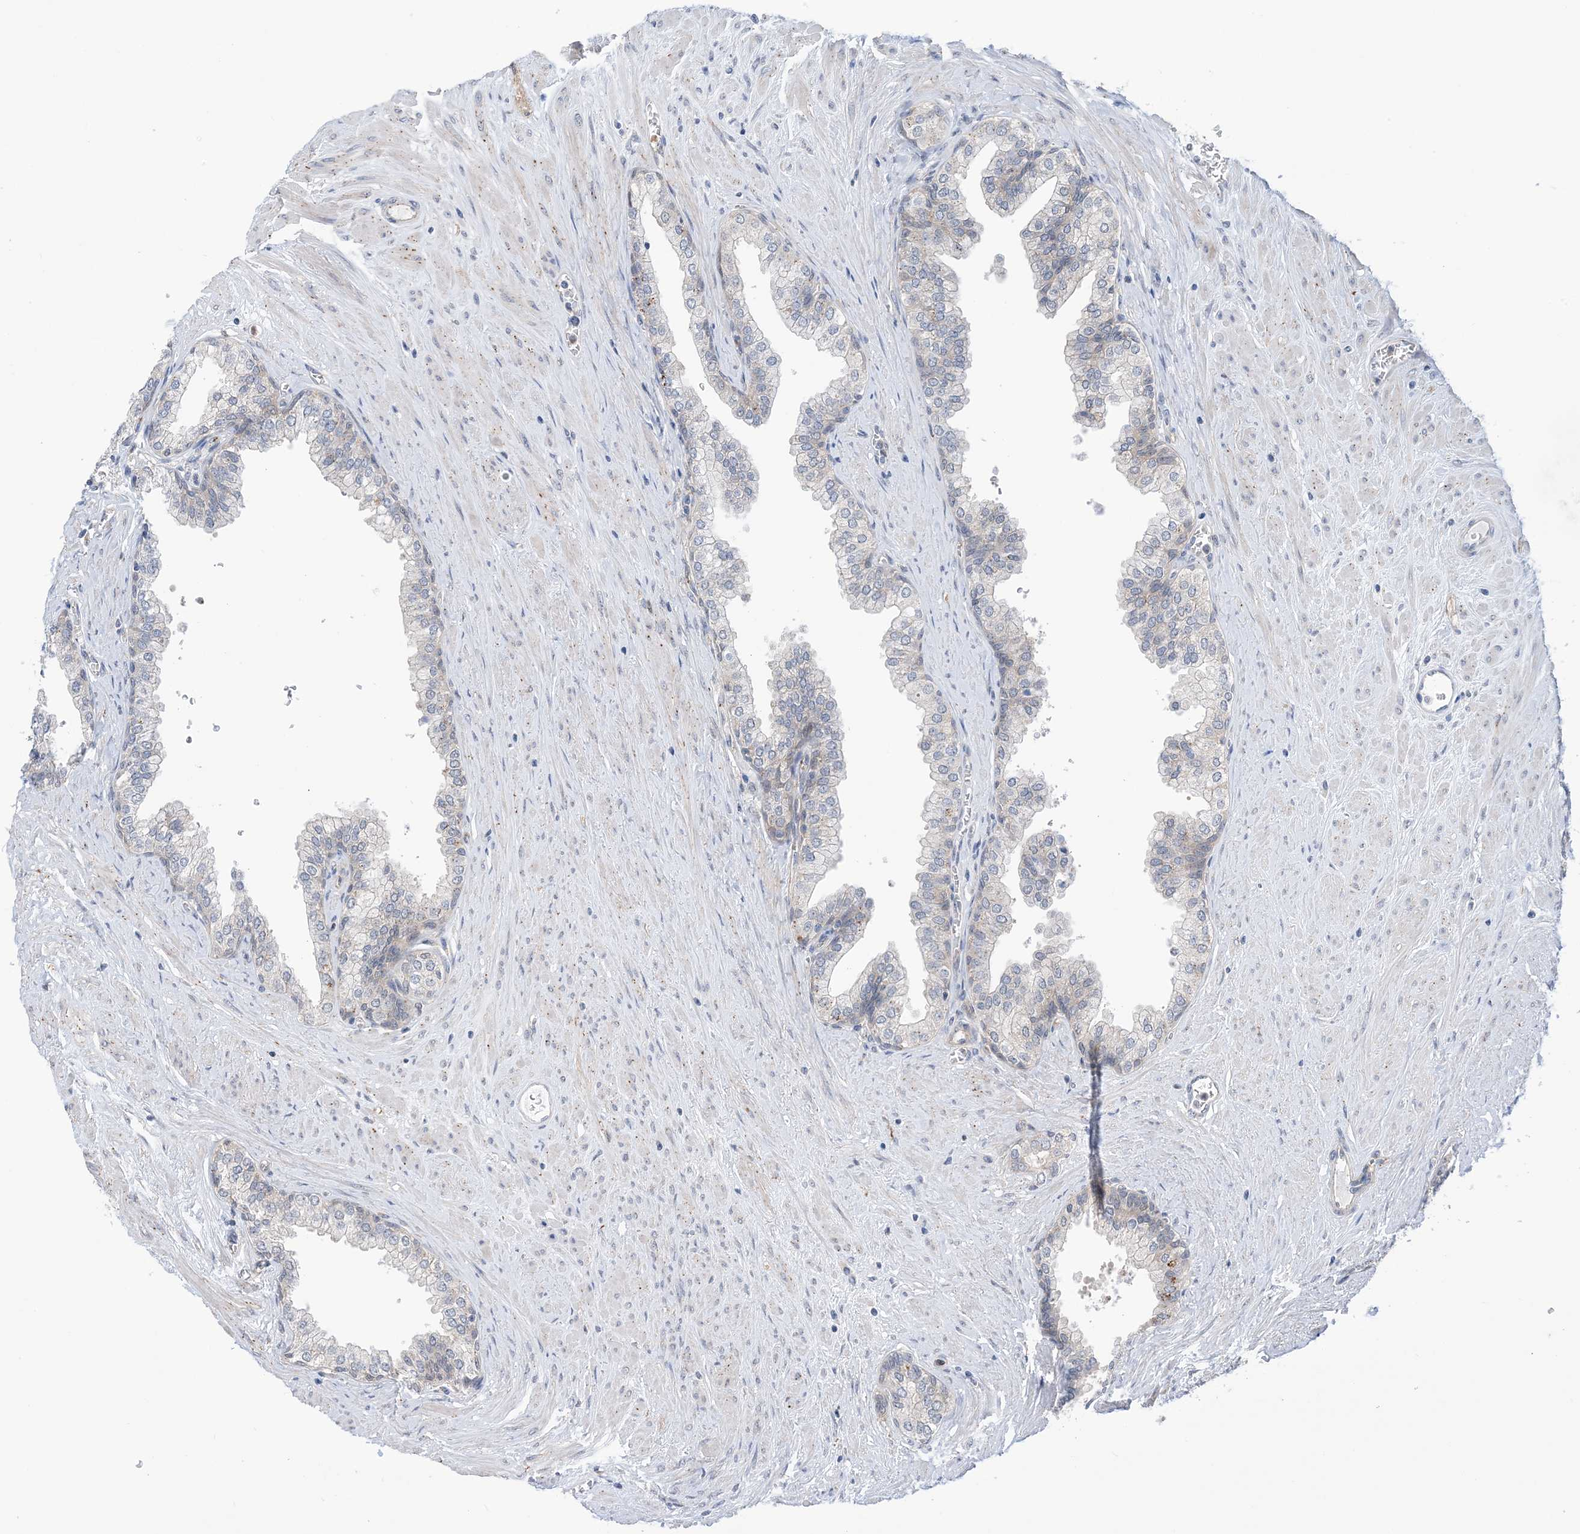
{"staining": {"intensity": "weak", "quantity": "<25%", "location": "cytoplasmic/membranous"}, "tissue": "prostate", "cell_type": "Glandular cells", "image_type": "normal", "snomed": [{"axis": "morphology", "description": "Normal tissue, NOS"}, {"axis": "morphology", "description": "Urothelial carcinoma, Low grade"}, {"axis": "topography", "description": "Urinary bladder"}, {"axis": "topography", "description": "Prostate"}], "caption": "Immunohistochemistry of benign prostate exhibits no positivity in glandular cells.", "gene": "EHBP1", "patient": {"sex": "male", "age": 60}}